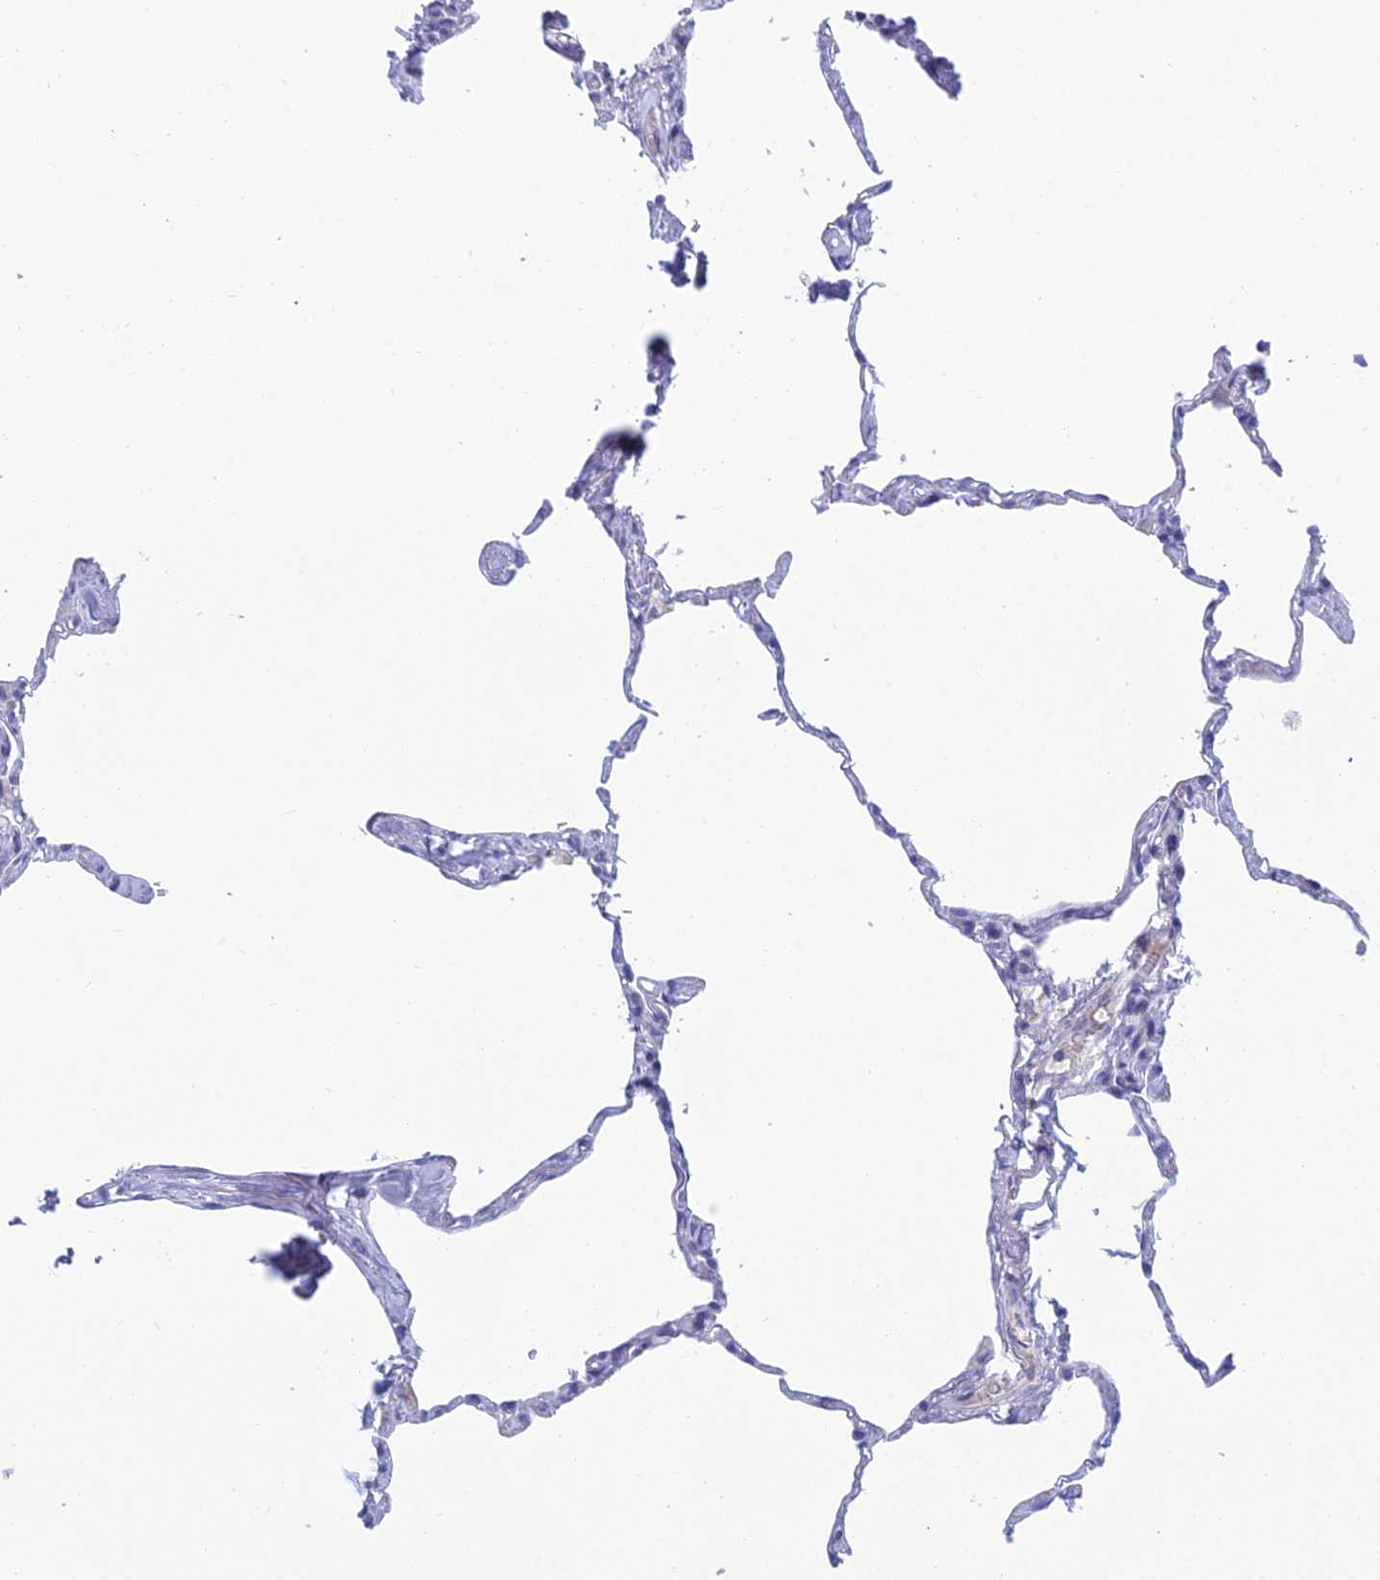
{"staining": {"intensity": "negative", "quantity": "none", "location": "none"}, "tissue": "lung", "cell_type": "Alveolar cells", "image_type": "normal", "snomed": [{"axis": "morphology", "description": "Normal tissue, NOS"}, {"axis": "topography", "description": "Lung"}], "caption": "This is a image of immunohistochemistry staining of unremarkable lung, which shows no staining in alveolar cells.", "gene": "TMEM161B", "patient": {"sex": "male", "age": 65}}